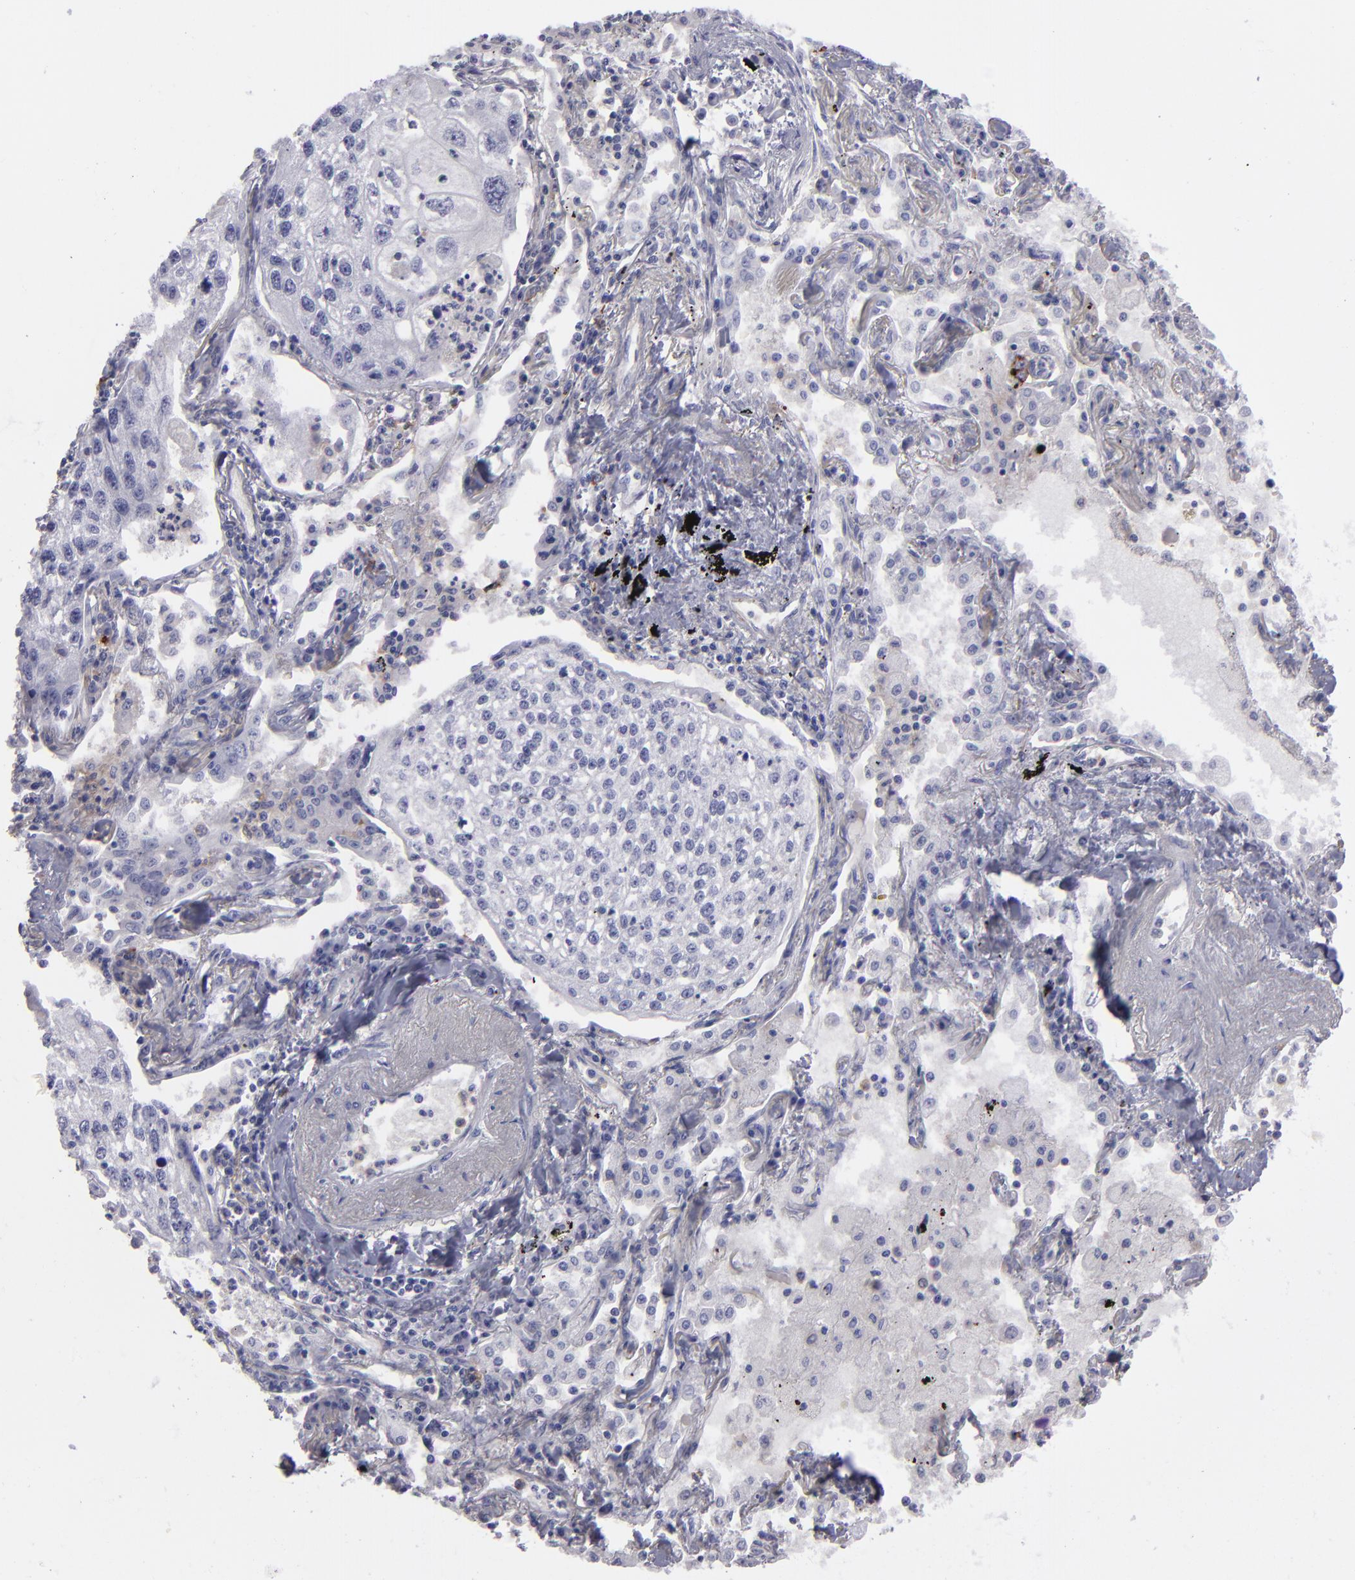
{"staining": {"intensity": "negative", "quantity": "none", "location": "none"}, "tissue": "lung cancer", "cell_type": "Tumor cells", "image_type": "cancer", "snomed": [{"axis": "morphology", "description": "Squamous cell carcinoma, NOS"}, {"axis": "topography", "description": "Lung"}], "caption": "Lung squamous cell carcinoma stained for a protein using IHC exhibits no positivity tumor cells.", "gene": "ANPEP", "patient": {"sex": "male", "age": 75}}